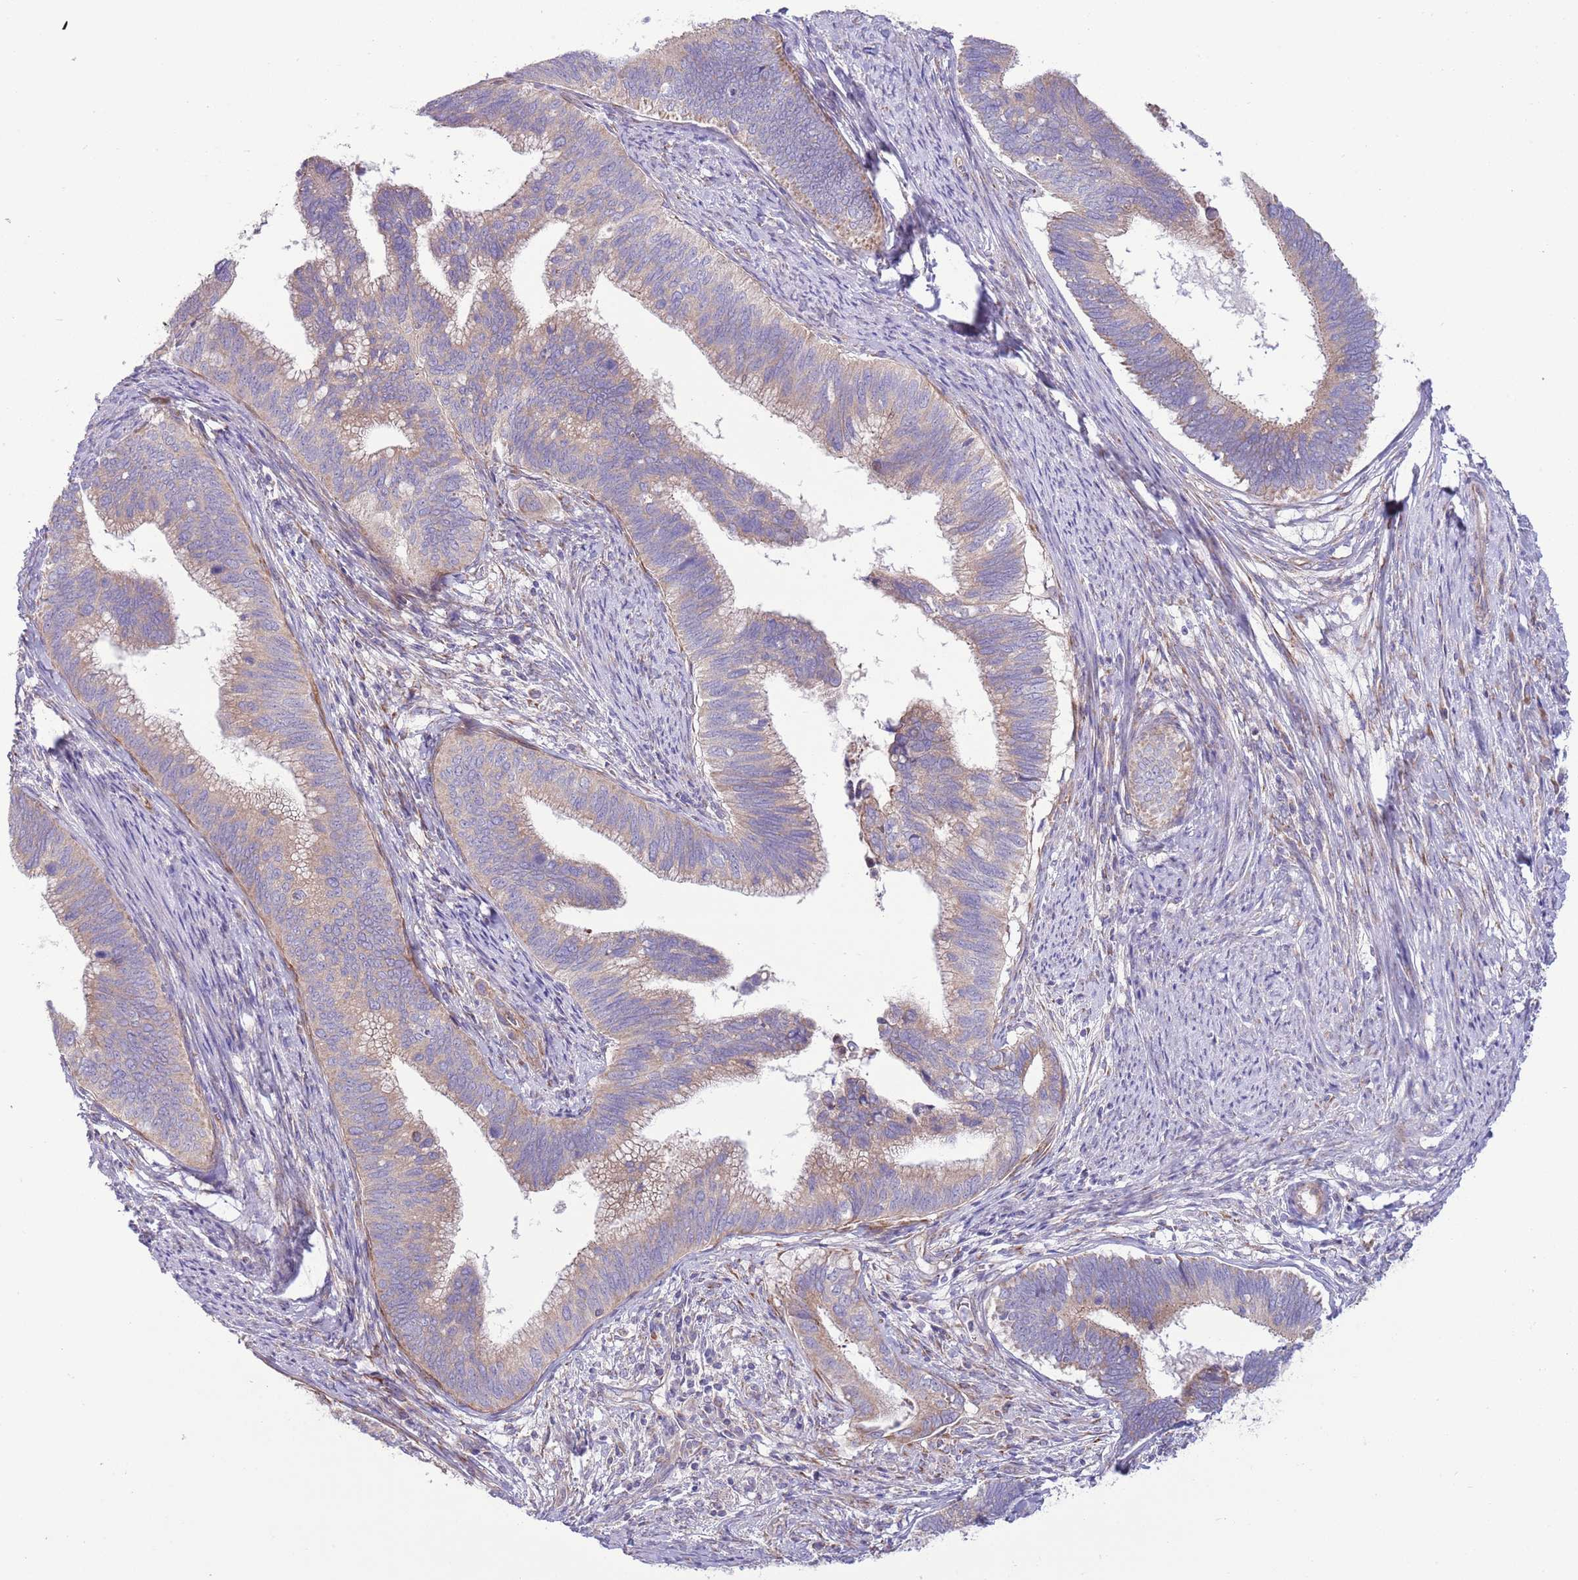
{"staining": {"intensity": "weak", "quantity": "25%-75%", "location": "cytoplasmic/membranous"}, "tissue": "cervical cancer", "cell_type": "Tumor cells", "image_type": "cancer", "snomed": [{"axis": "morphology", "description": "Adenocarcinoma, NOS"}, {"axis": "topography", "description": "Cervix"}], "caption": "A micrograph of human cervical adenocarcinoma stained for a protein exhibits weak cytoplasmic/membranous brown staining in tumor cells.", "gene": "TOMM5", "patient": {"sex": "female", "age": 42}}